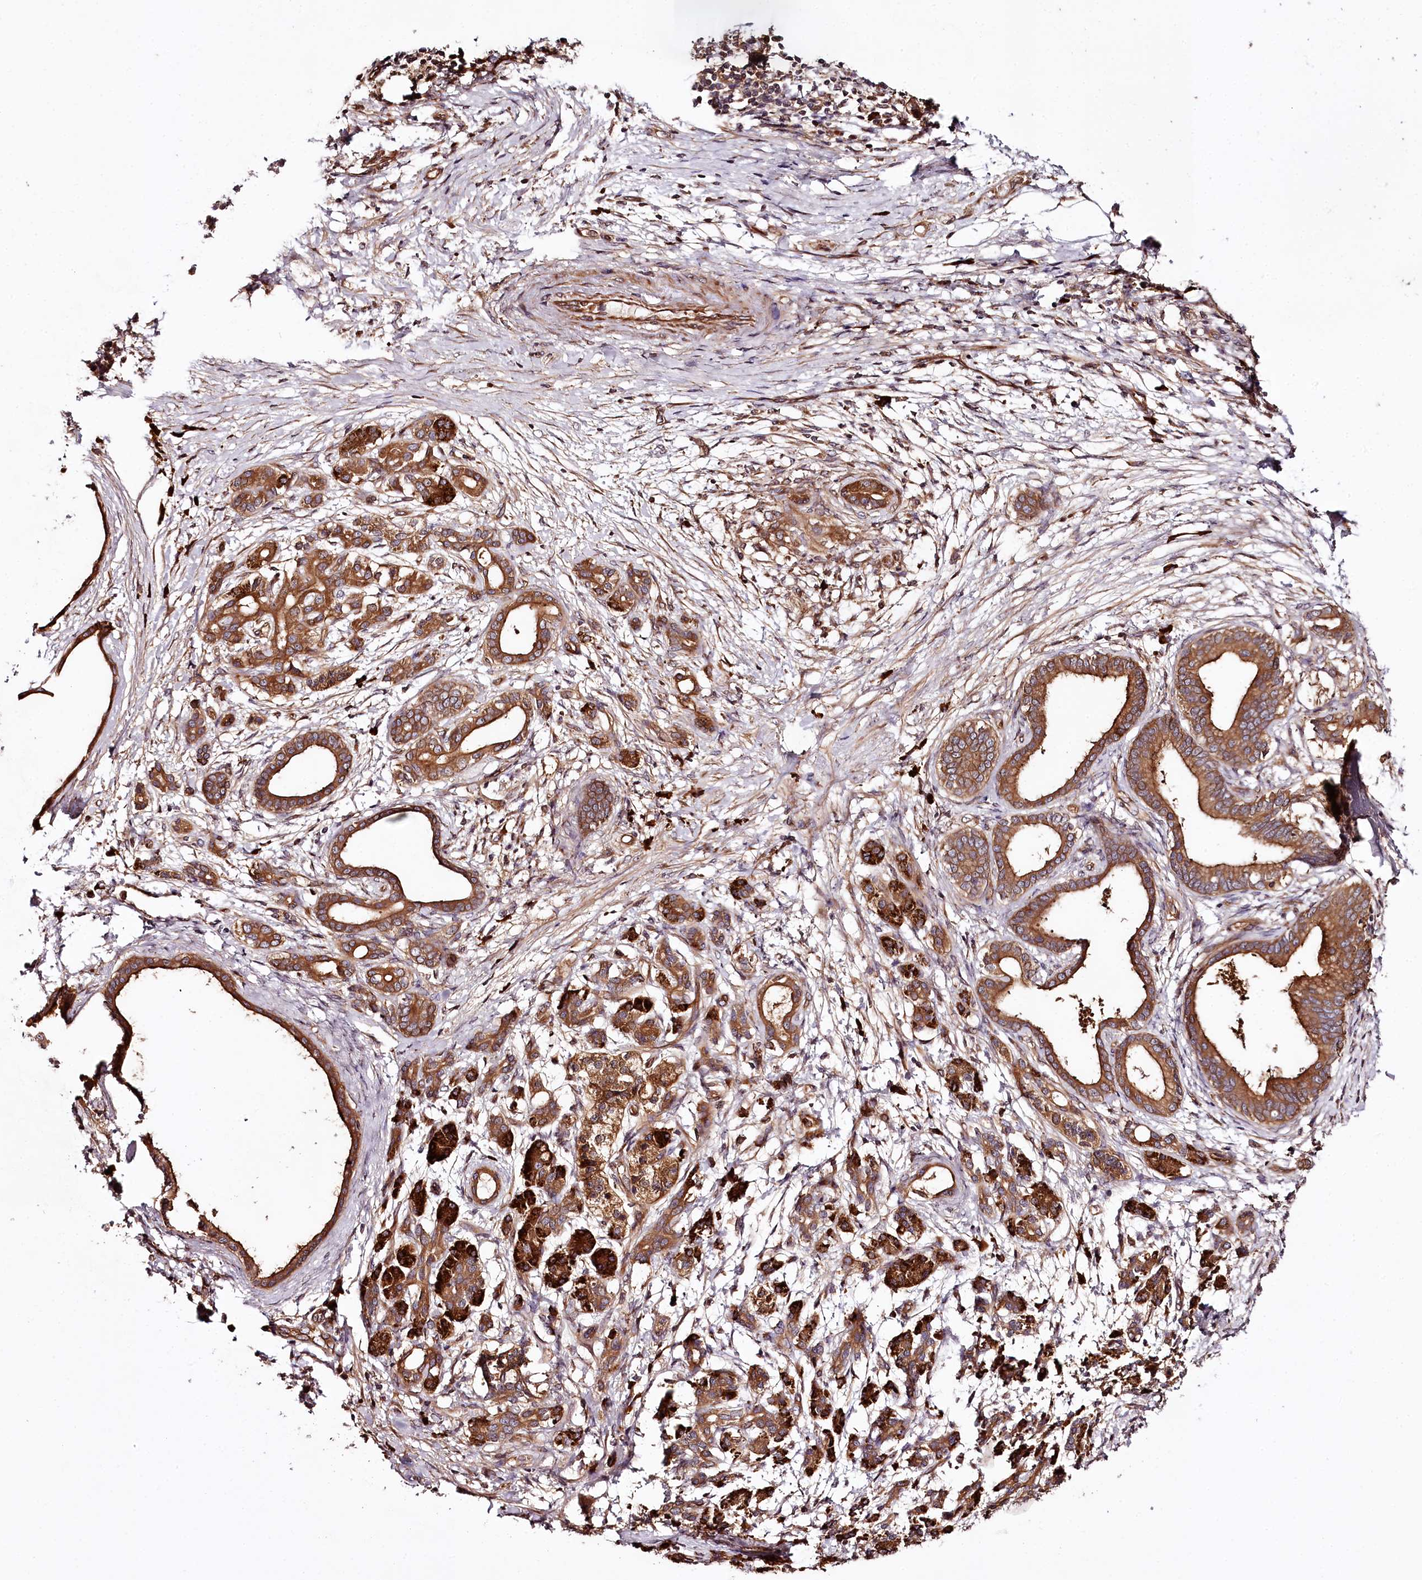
{"staining": {"intensity": "moderate", "quantity": ">75%", "location": "cytoplasmic/membranous"}, "tissue": "pancreatic cancer", "cell_type": "Tumor cells", "image_type": "cancer", "snomed": [{"axis": "morphology", "description": "Adenocarcinoma, NOS"}, {"axis": "topography", "description": "Pancreas"}], "caption": "Protein staining by immunohistochemistry (IHC) reveals moderate cytoplasmic/membranous positivity in approximately >75% of tumor cells in pancreatic cancer (adenocarcinoma).", "gene": "TARS1", "patient": {"sex": "female", "age": 55}}